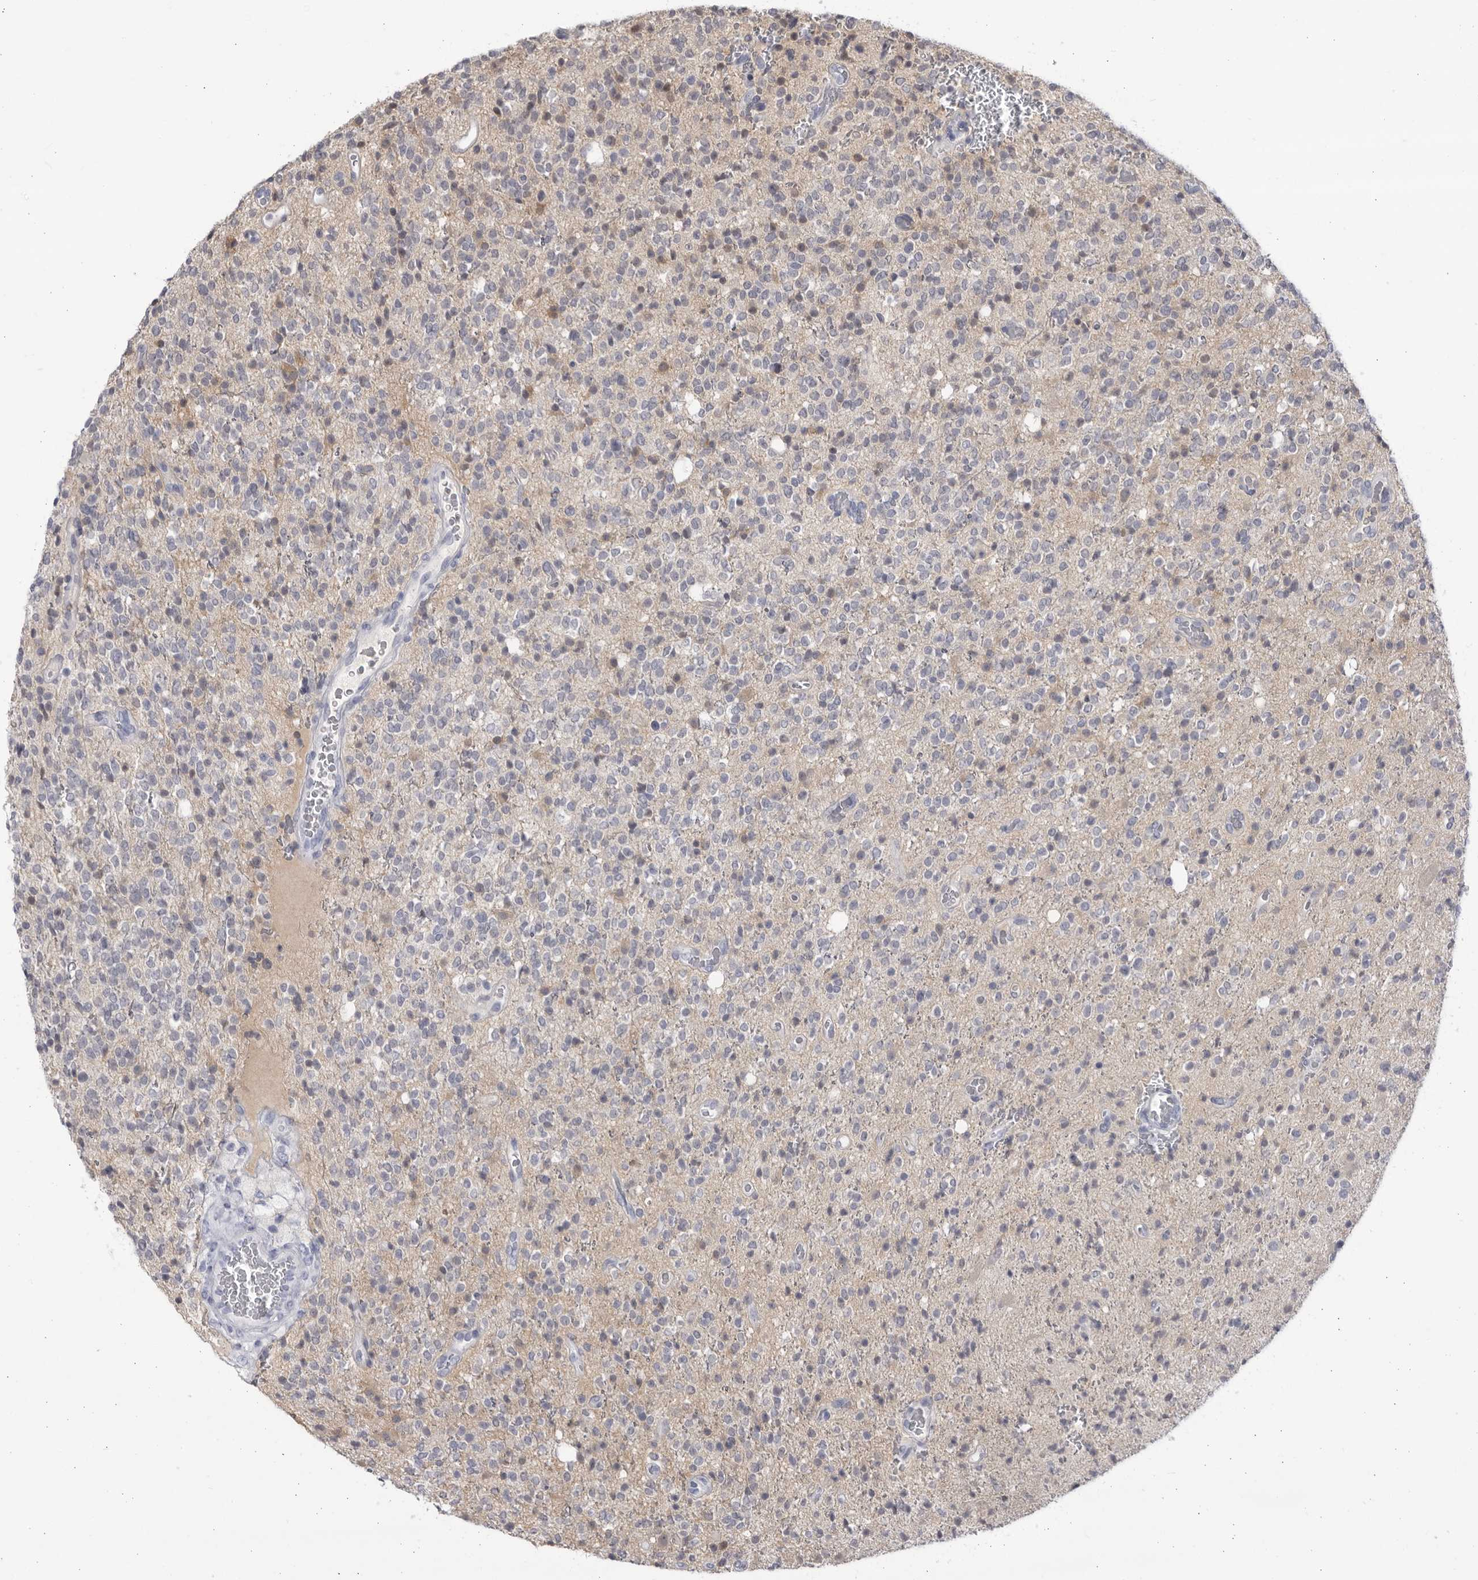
{"staining": {"intensity": "negative", "quantity": "none", "location": "none"}, "tissue": "glioma", "cell_type": "Tumor cells", "image_type": "cancer", "snomed": [{"axis": "morphology", "description": "Glioma, malignant, High grade"}, {"axis": "topography", "description": "Brain"}], "caption": "A high-resolution histopathology image shows immunohistochemistry staining of malignant glioma (high-grade), which reveals no significant positivity in tumor cells. (Stains: DAB IHC with hematoxylin counter stain, Microscopy: brightfield microscopy at high magnification).", "gene": "CCDC181", "patient": {"sex": "male", "age": 34}}